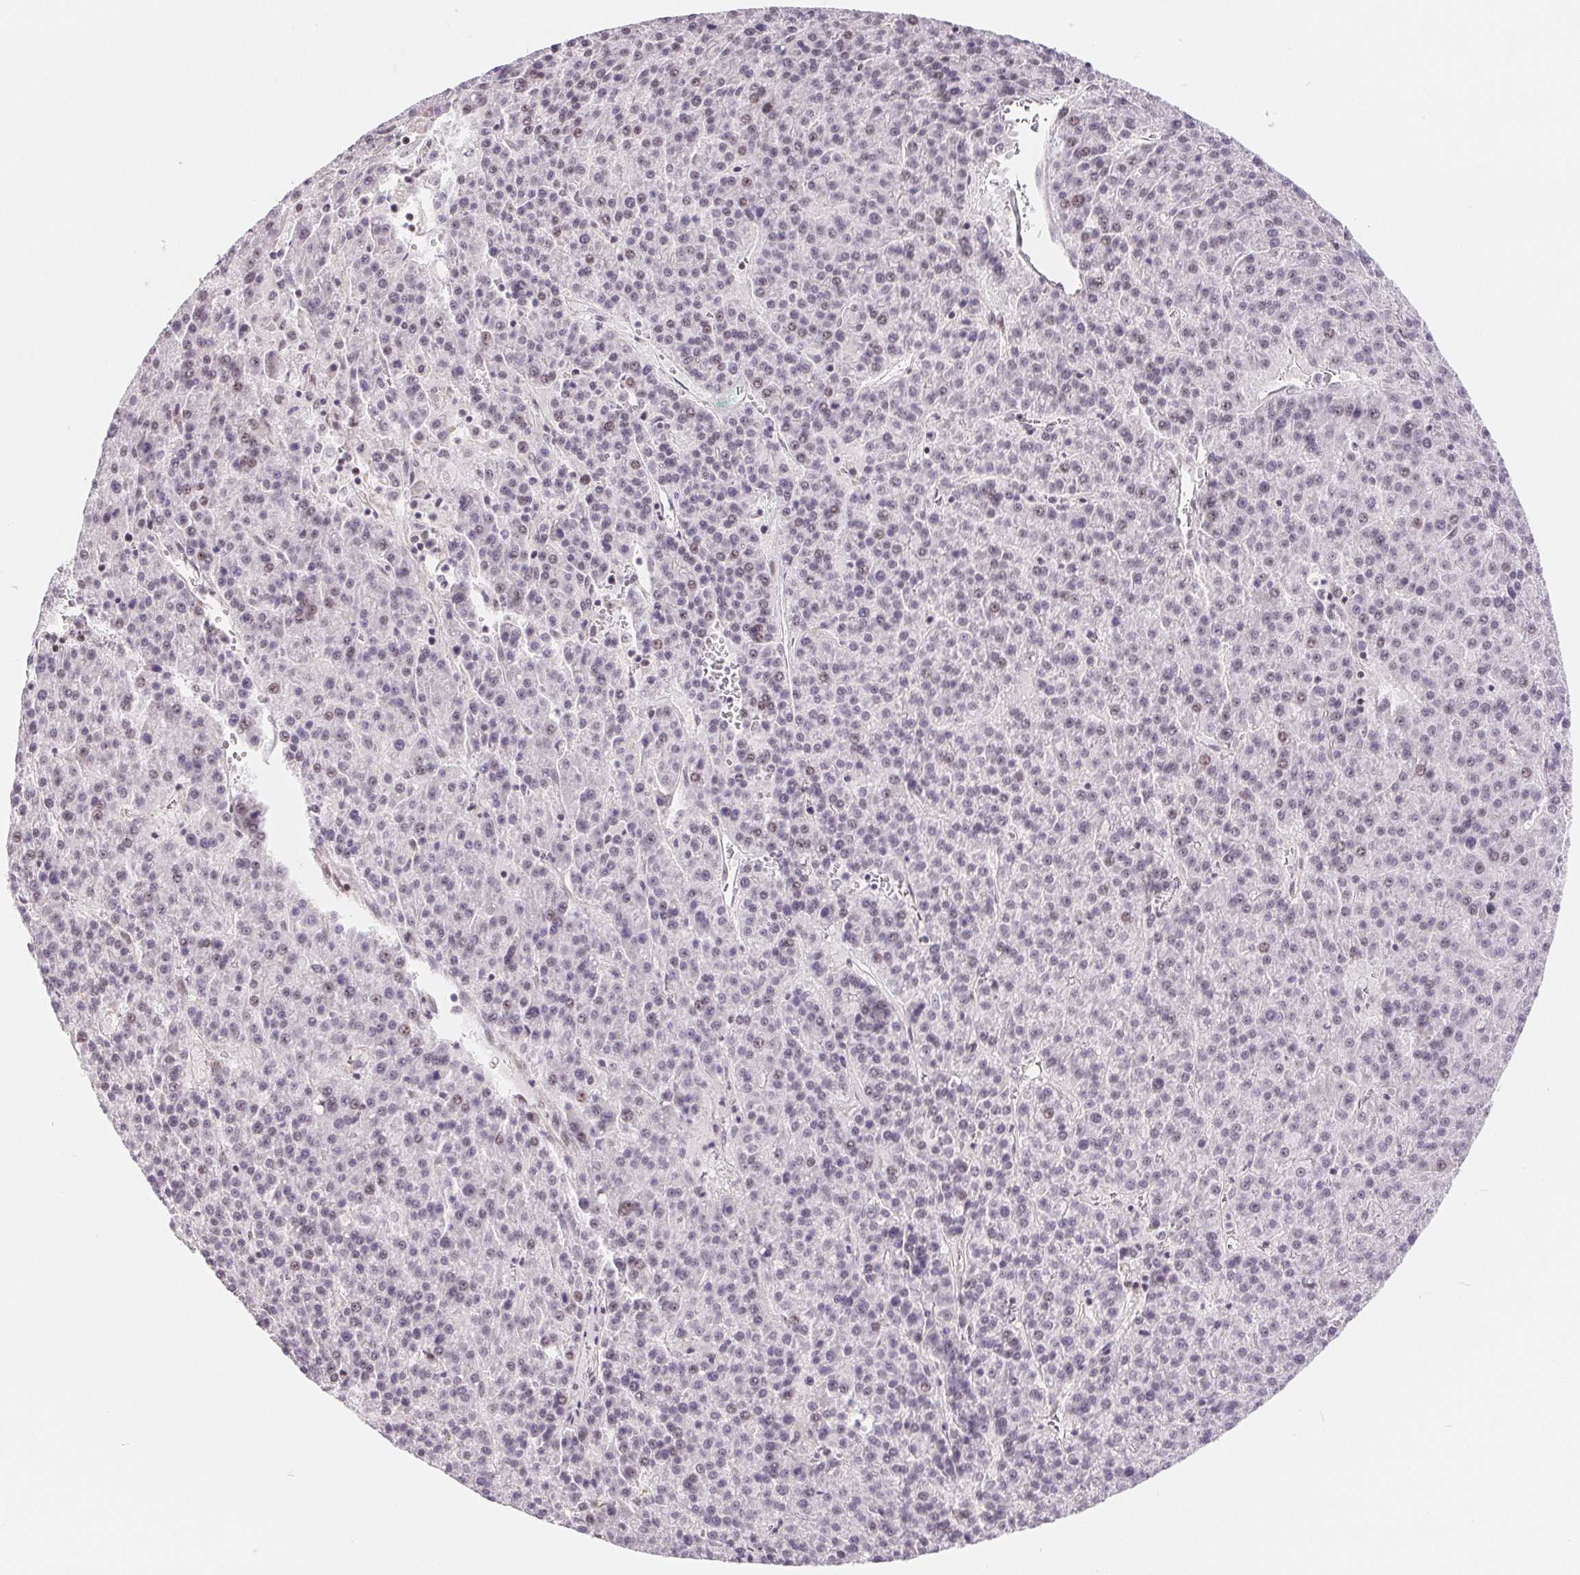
{"staining": {"intensity": "moderate", "quantity": "<25%", "location": "nuclear"}, "tissue": "liver cancer", "cell_type": "Tumor cells", "image_type": "cancer", "snomed": [{"axis": "morphology", "description": "Carcinoma, Hepatocellular, NOS"}, {"axis": "topography", "description": "Liver"}], "caption": "Moderate nuclear protein positivity is seen in about <25% of tumor cells in liver hepatocellular carcinoma. (Brightfield microscopy of DAB IHC at high magnification).", "gene": "LCA5L", "patient": {"sex": "female", "age": 58}}